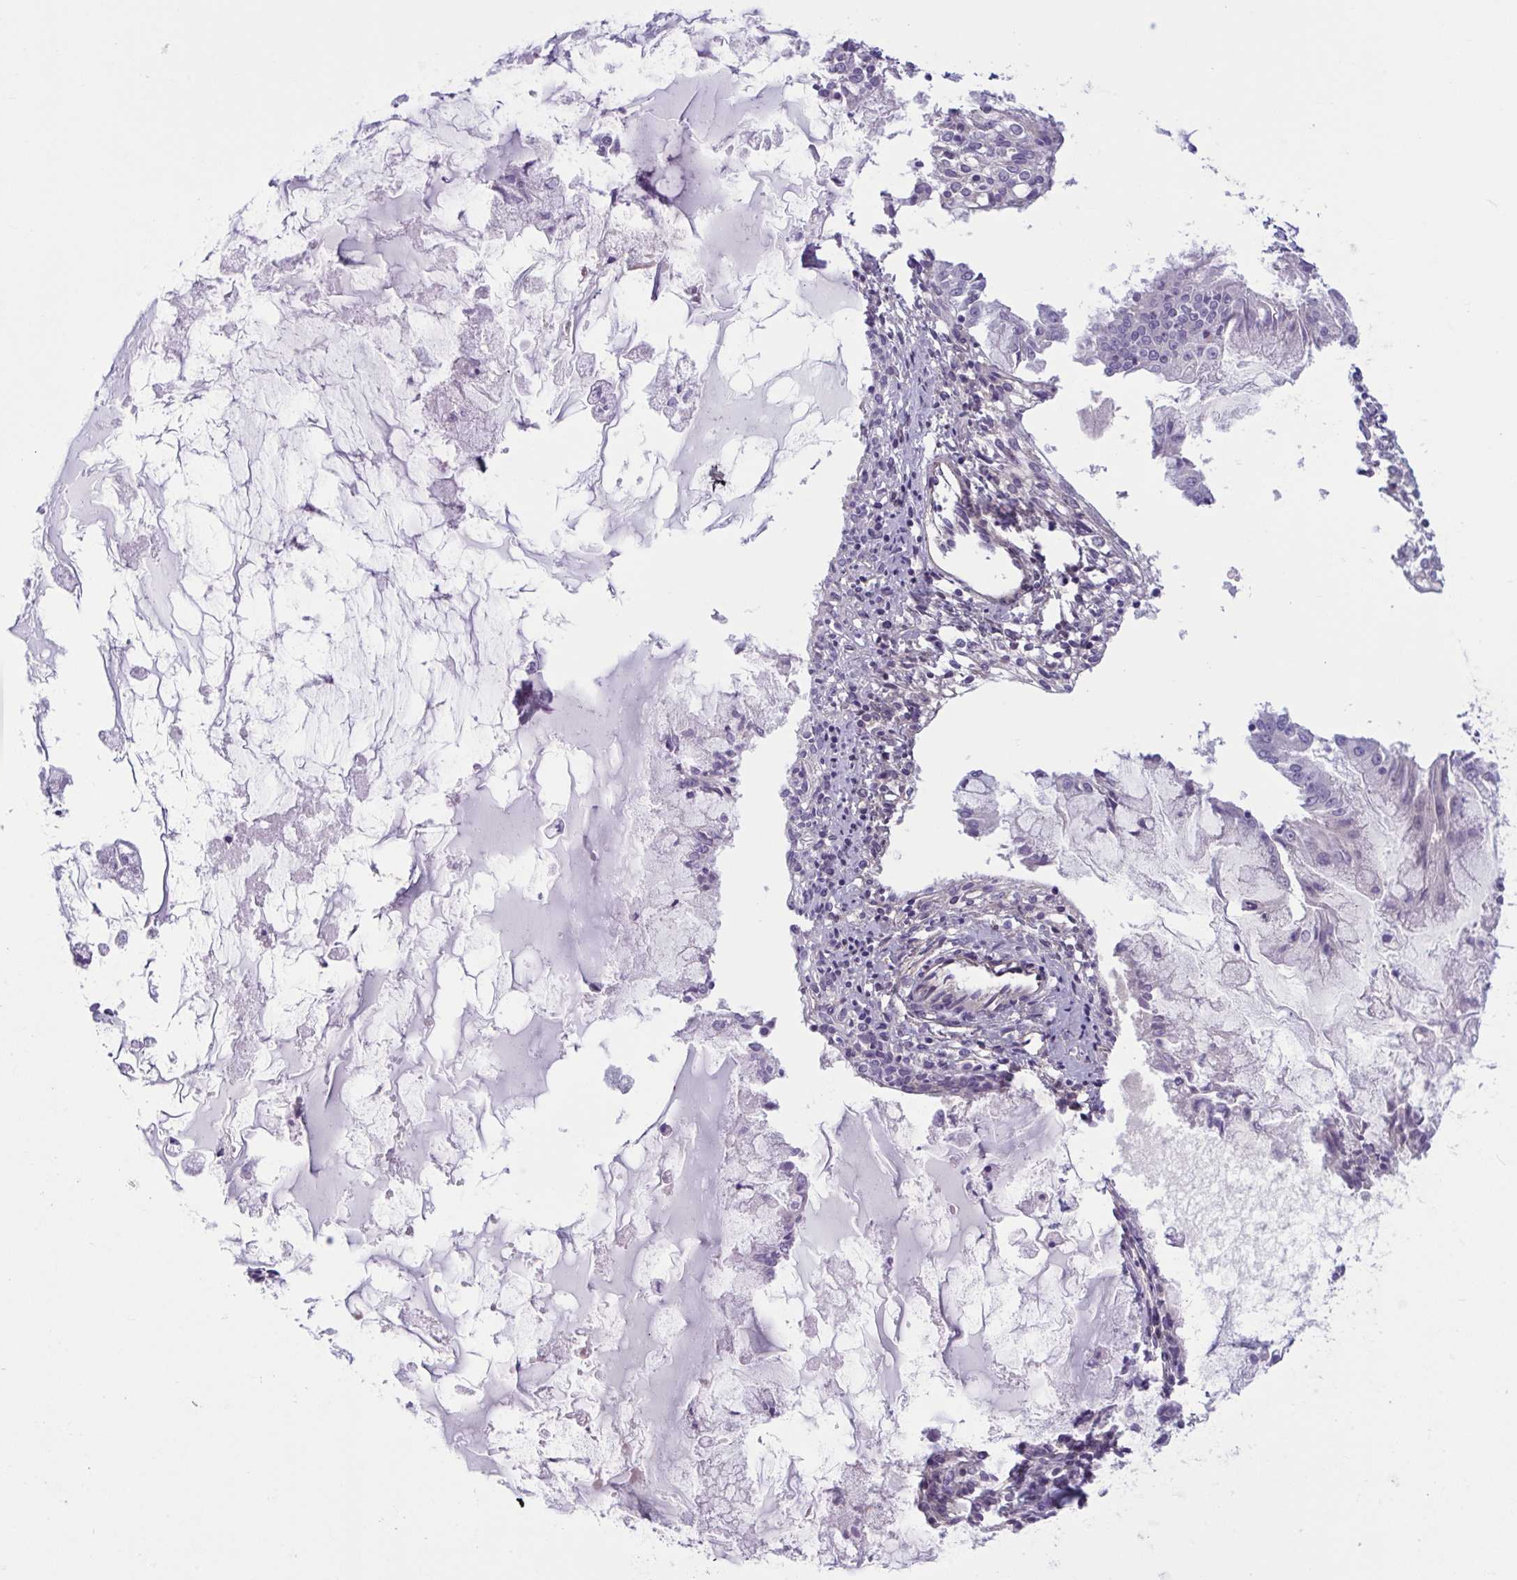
{"staining": {"intensity": "negative", "quantity": "none", "location": "none"}, "tissue": "ovarian cancer", "cell_type": "Tumor cells", "image_type": "cancer", "snomed": [{"axis": "morphology", "description": "Cystadenocarcinoma, mucinous, NOS"}, {"axis": "topography", "description": "Ovary"}], "caption": "Tumor cells show no significant protein positivity in ovarian mucinous cystadenocarcinoma. (DAB (3,3'-diaminobenzidine) immunohistochemistry (IHC) visualized using brightfield microscopy, high magnification).", "gene": "TTC7B", "patient": {"sex": "female", "age": 34}}